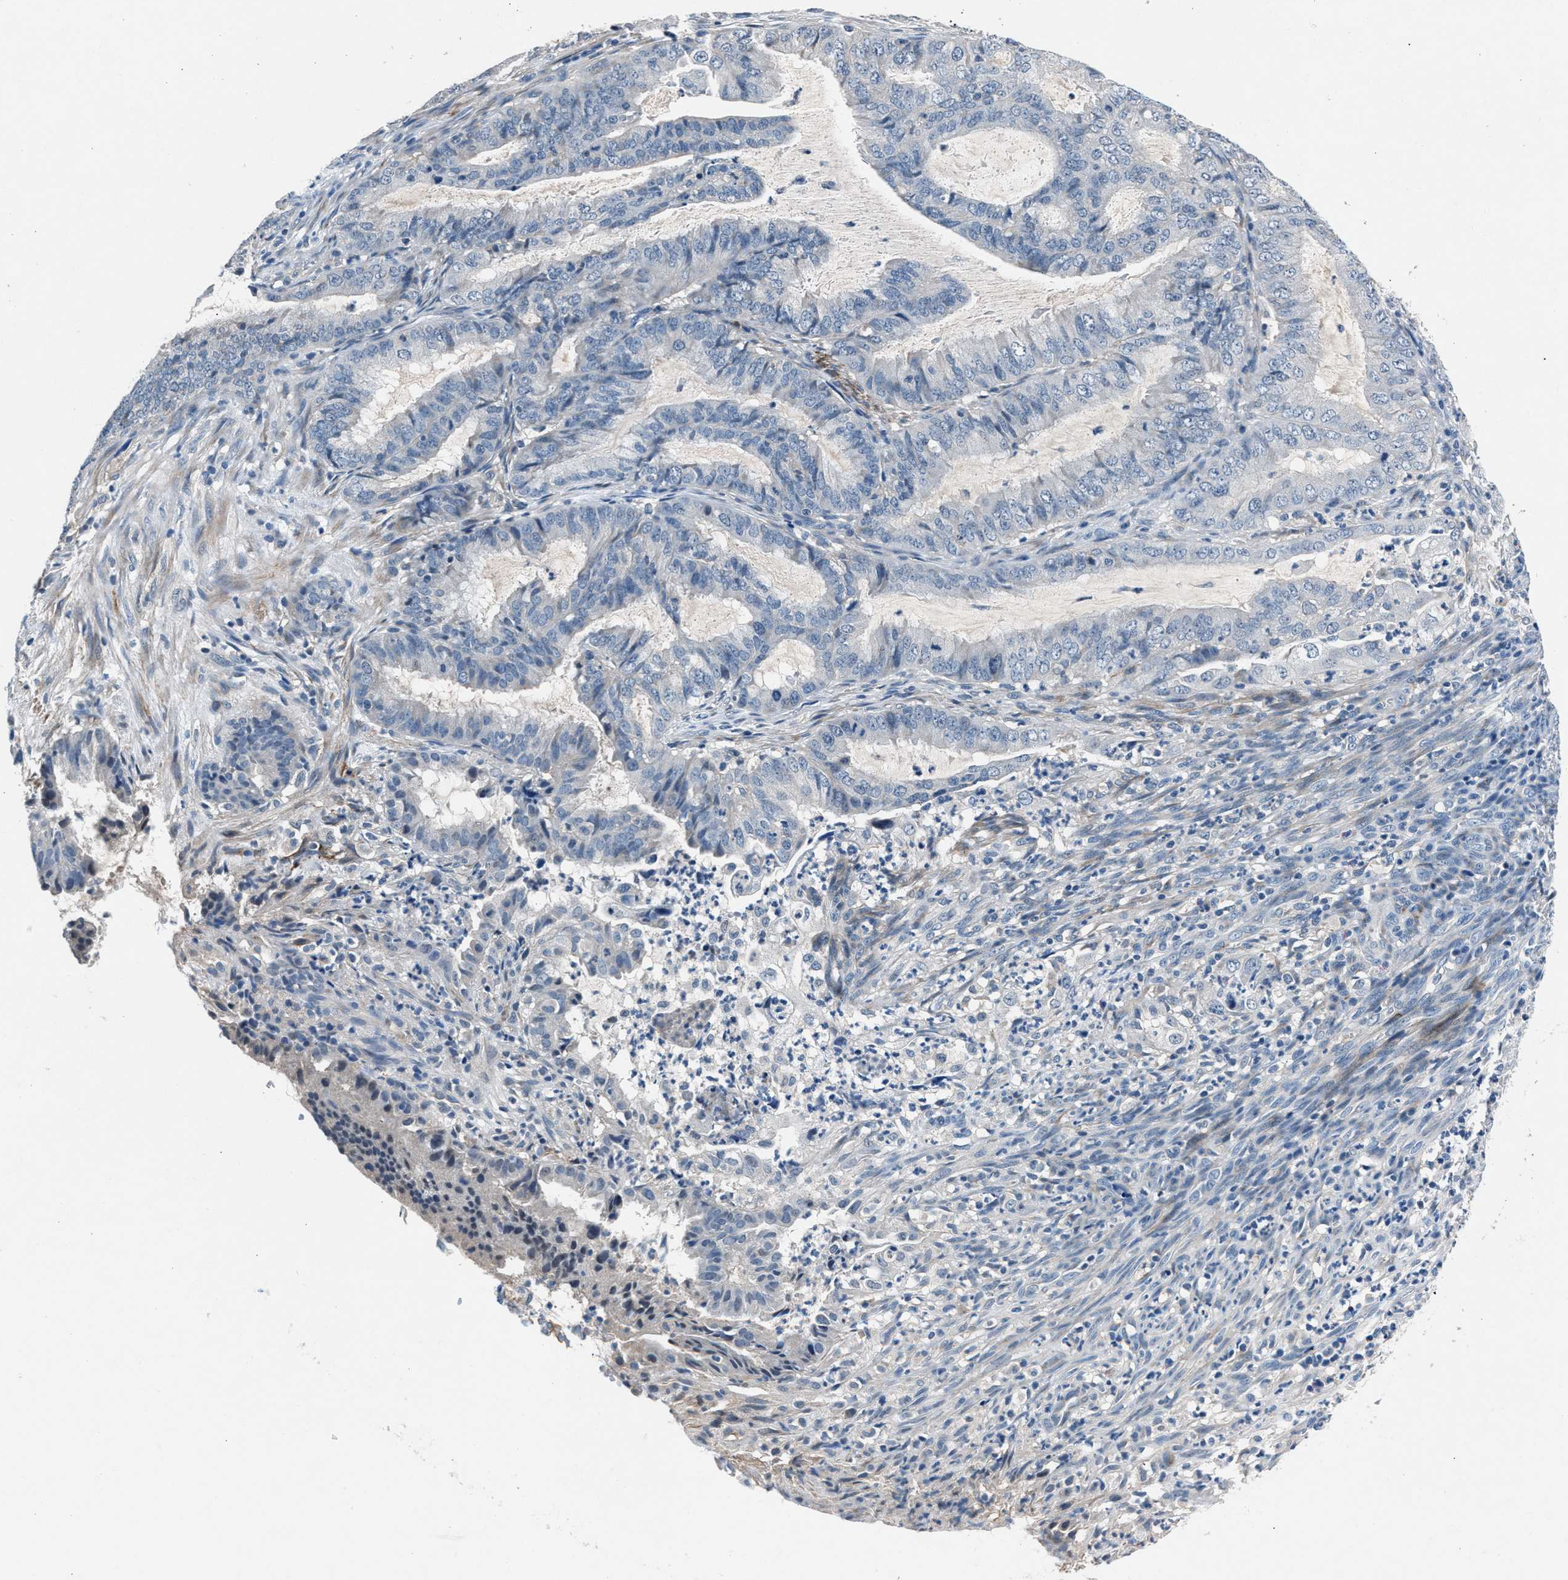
{"staining": {"intensity": "negative", "quantity": "none", "location": "none"}, "tissue": "endometrial cancer", "cell_type": "Tumor cells", "image_type": "cancer", "snomed": [{"axis": "morphology", "description": "Adenocarcinoma, NOS"}, {"axis": "topography", "description": "Endometrium"}], "caption": "IHC histopathology image of human adenocarcinoma (endometrial) stained for a protein (brown), which exhibits no positivity in tumor cells.", "gene": "DENND6B", "patient": {"sex": "female", "age": 51}}